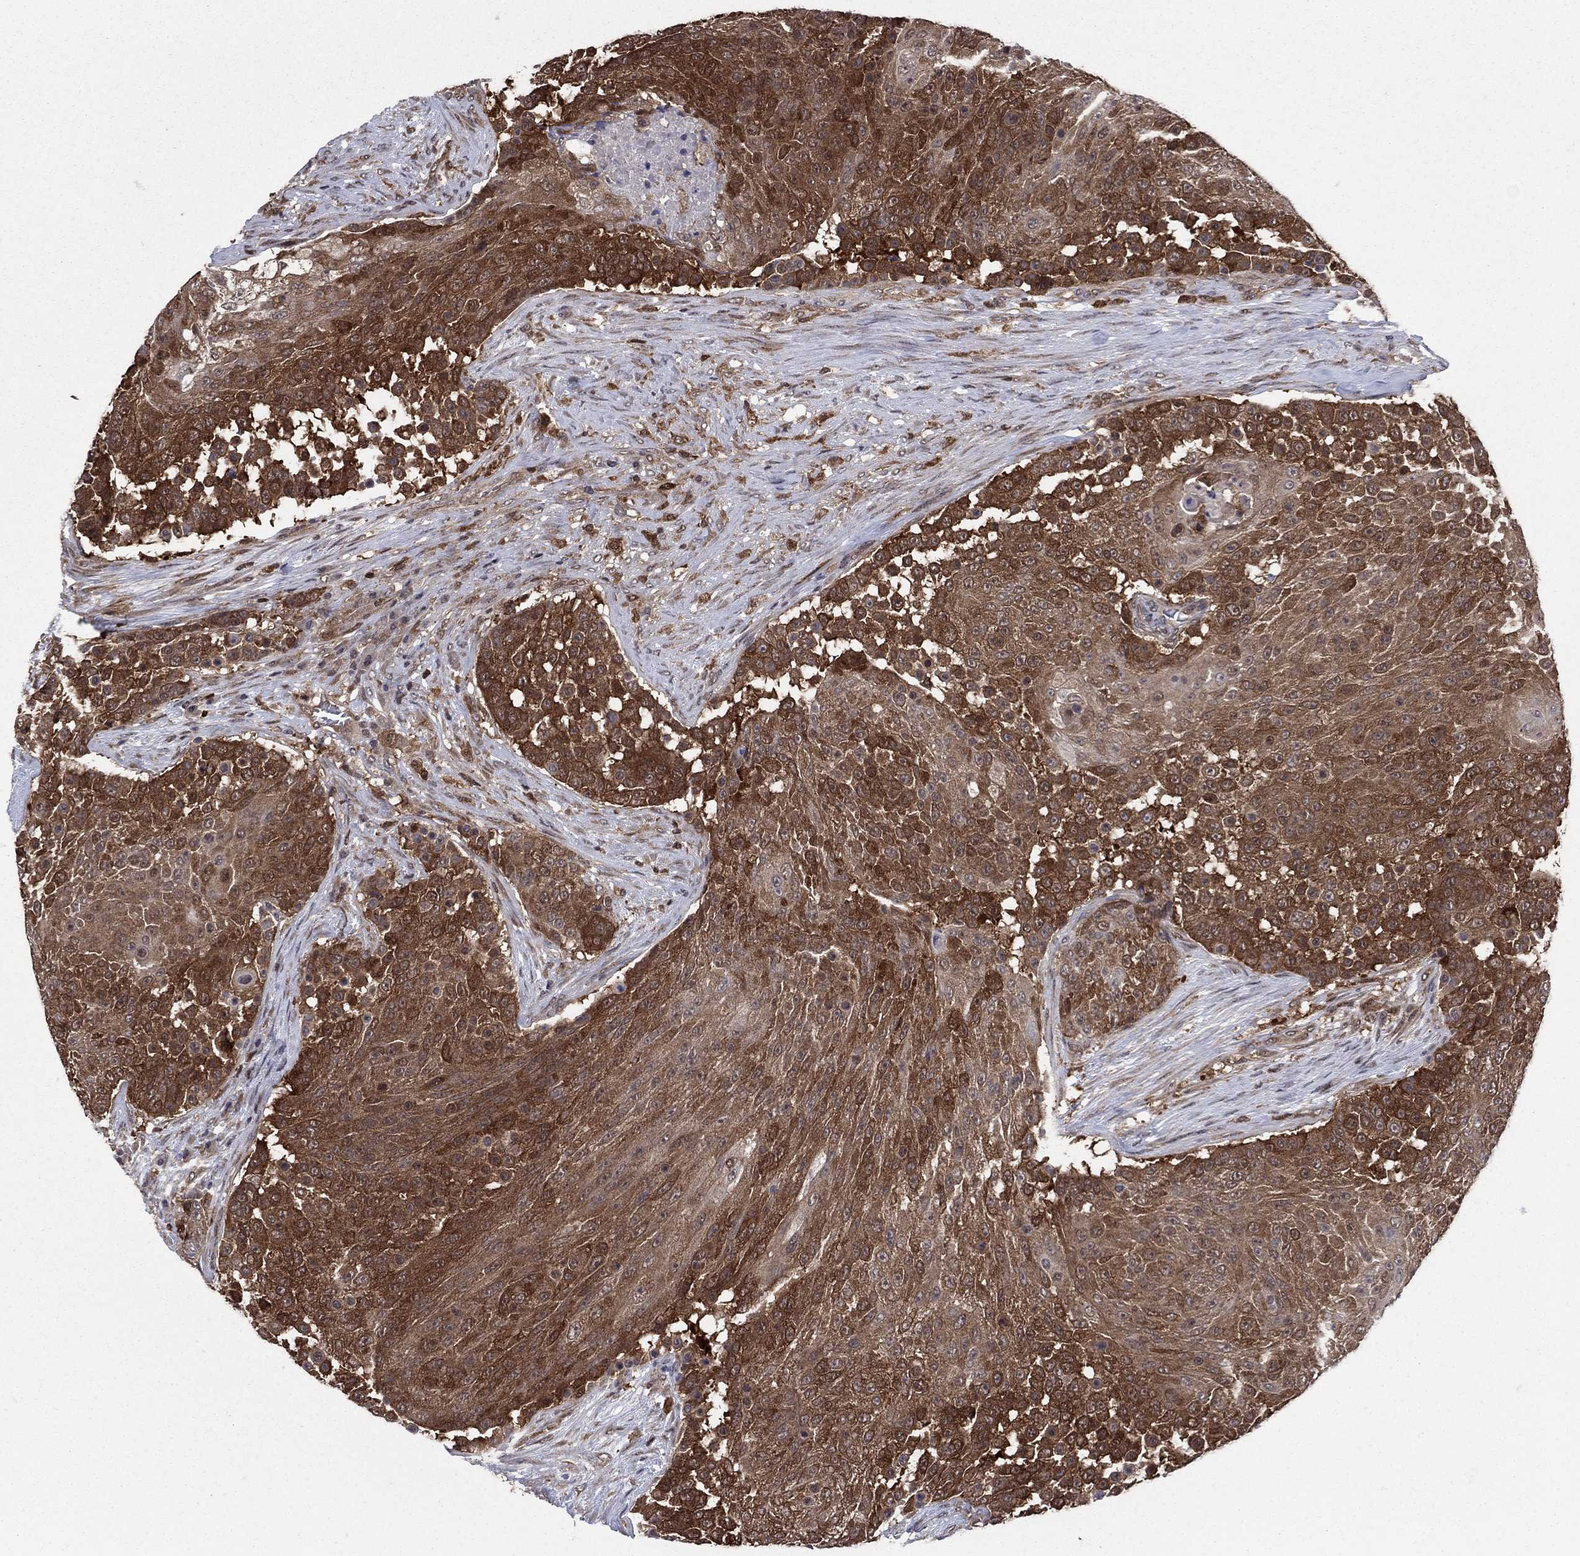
{"staining": {"intensity": "strong", "quantity": ">75%", "location": "cytoplasmic/membranous"}, "tissue": "urothelial cancer", "cell_type": "Tumor cells", "image_type": "cancer", "snomed": [{"axis": "morphology", "description": "Urothelial carcinoma, High grade"}, {"axis": "topography", "description": "Urinary bladder"}], "caption": "Tumor cells exhibit strong cytoplasmic/membranous staining in about >75% of cells in high-grade urothelial carcinoma.", "gene": "CACYBP", "patient": {"sex": "female", "age": 63}}